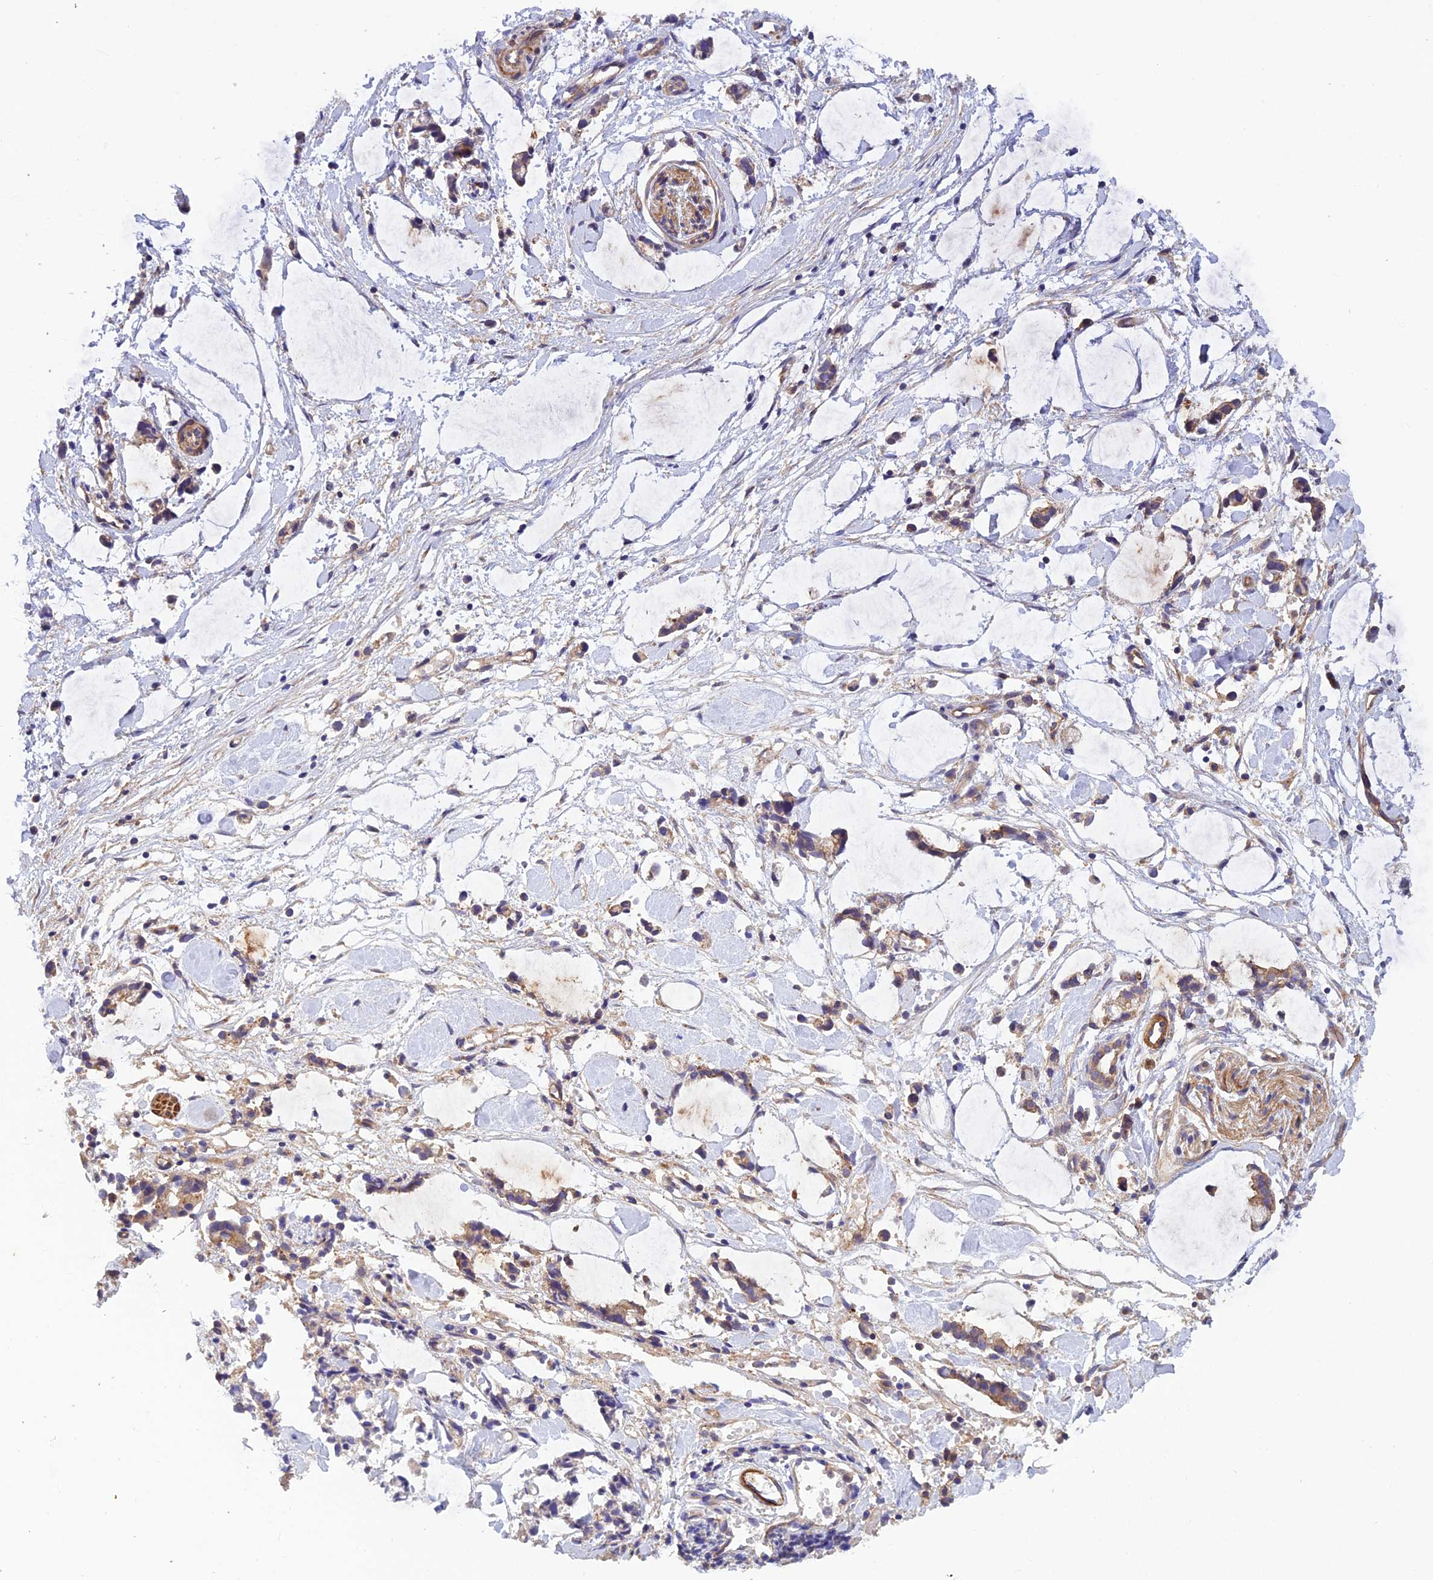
{"staining": {"intensity": "negative", "quantity": "none", "location": "none"}, "tissue": "adipose tissue", "cell_type": "Adipocytes", "image_type": "normal", "snomed": [{"axis": "morphology", "description": "Normal tissue, NOS"}, {"axis": "morphology", "description": "Adenocarcinoma, NOS"}, {"axis": "topography", "description": "Smooth muscle"}, {"axis": "topography", "description": "Colon"}], "caption": "Histopathology image shows no protein positivity in adipocytes of normal adipose tissue. (DAB immunohistochemistry with hematoxylin counter stain).", "gene": "ADAMTS15", "patient": {"sex": "male", "age": 14}}